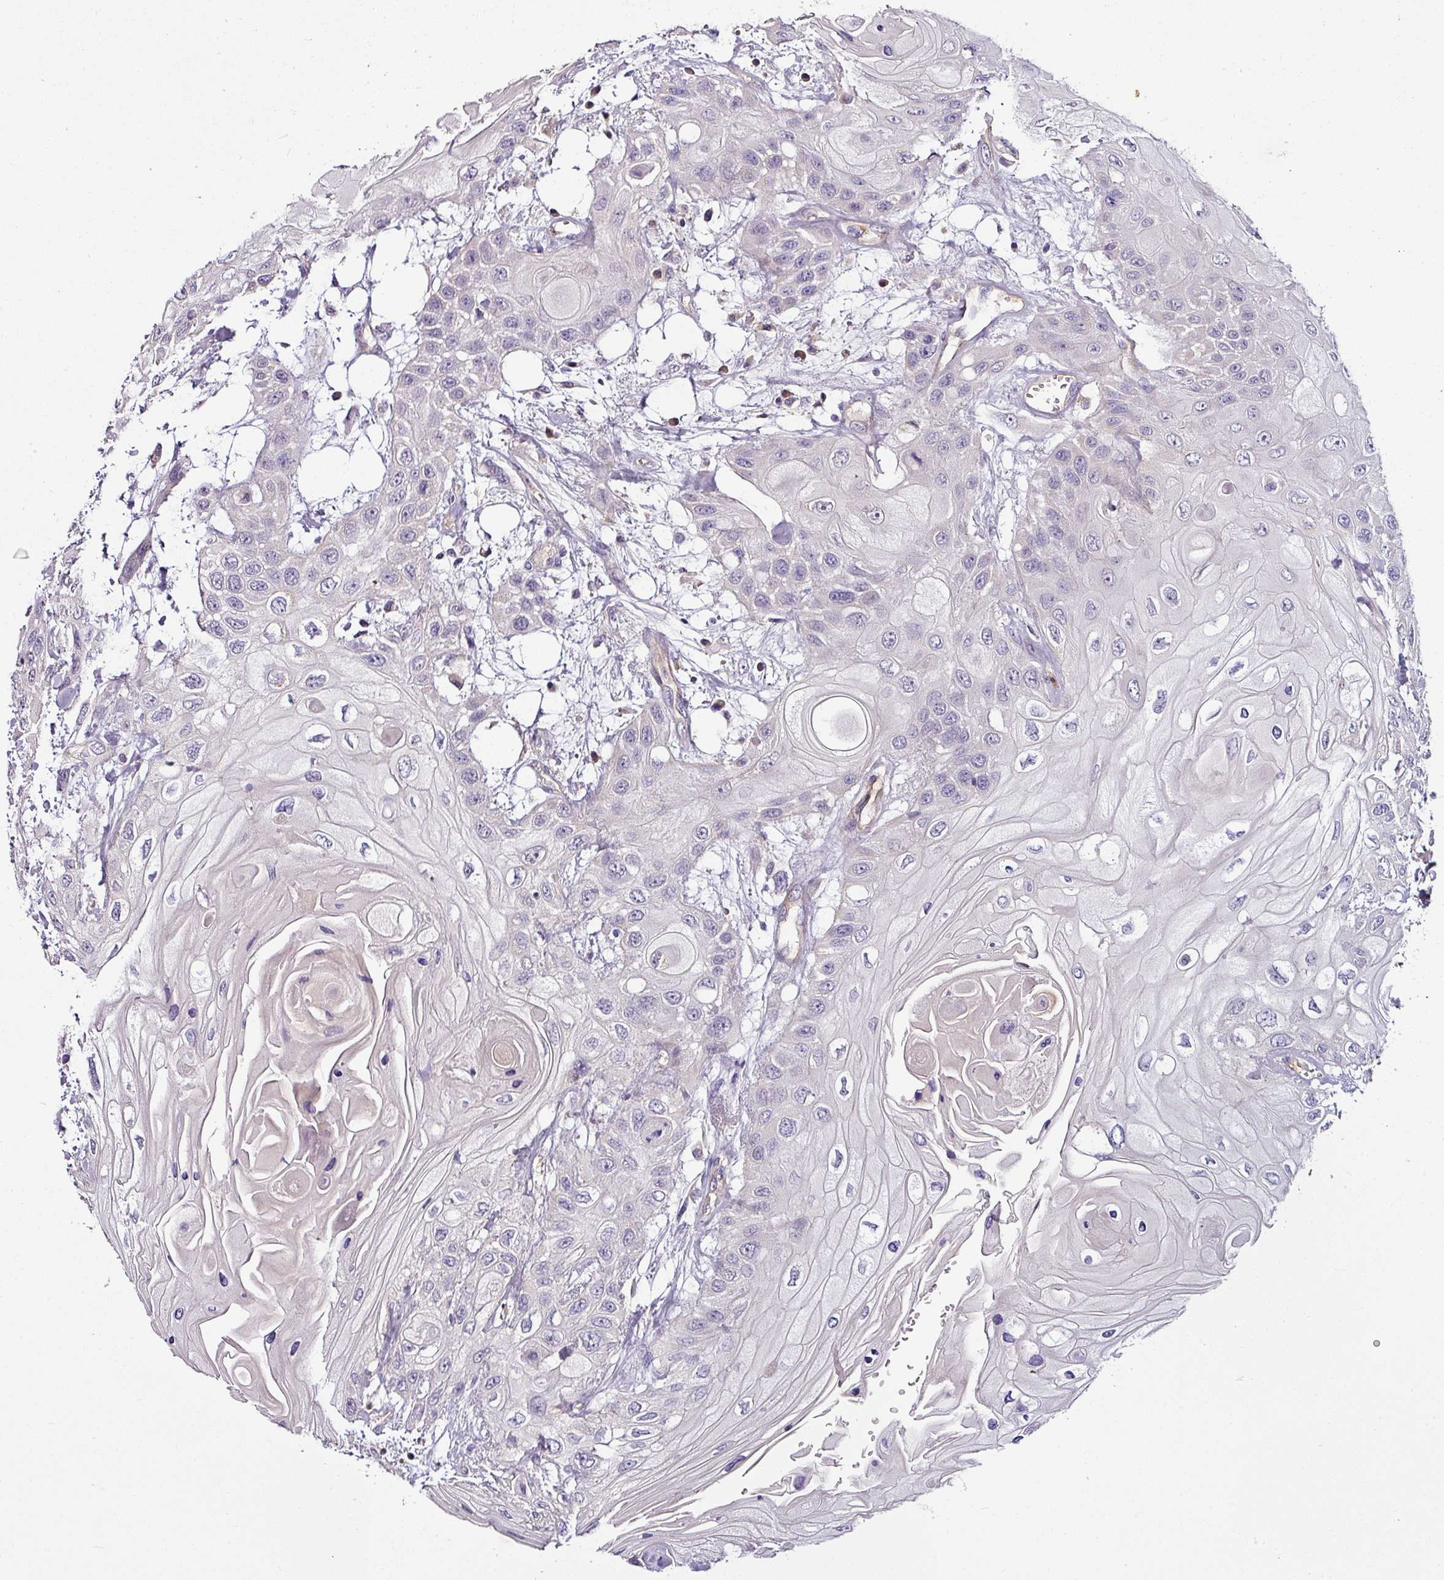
{"staining": {"intensity": "negative", "quantity": "none", "location": "none"}, "tissue": "head and neck cancer", "cell_type": "Tumor cells", "image_type": "cancer", "snomed": [{"axis": "morphology", "description": "Squamous cell carcinoma, NOS"}, {"axis": "topography", "description": "Head-Neck"}], "caption": "Protein analysis of head and neck squamous cell carcinoma shows no significant expression in tumor cells.", "gene": "NAPSA", "patient": {"sex": "female", "age": 43}}